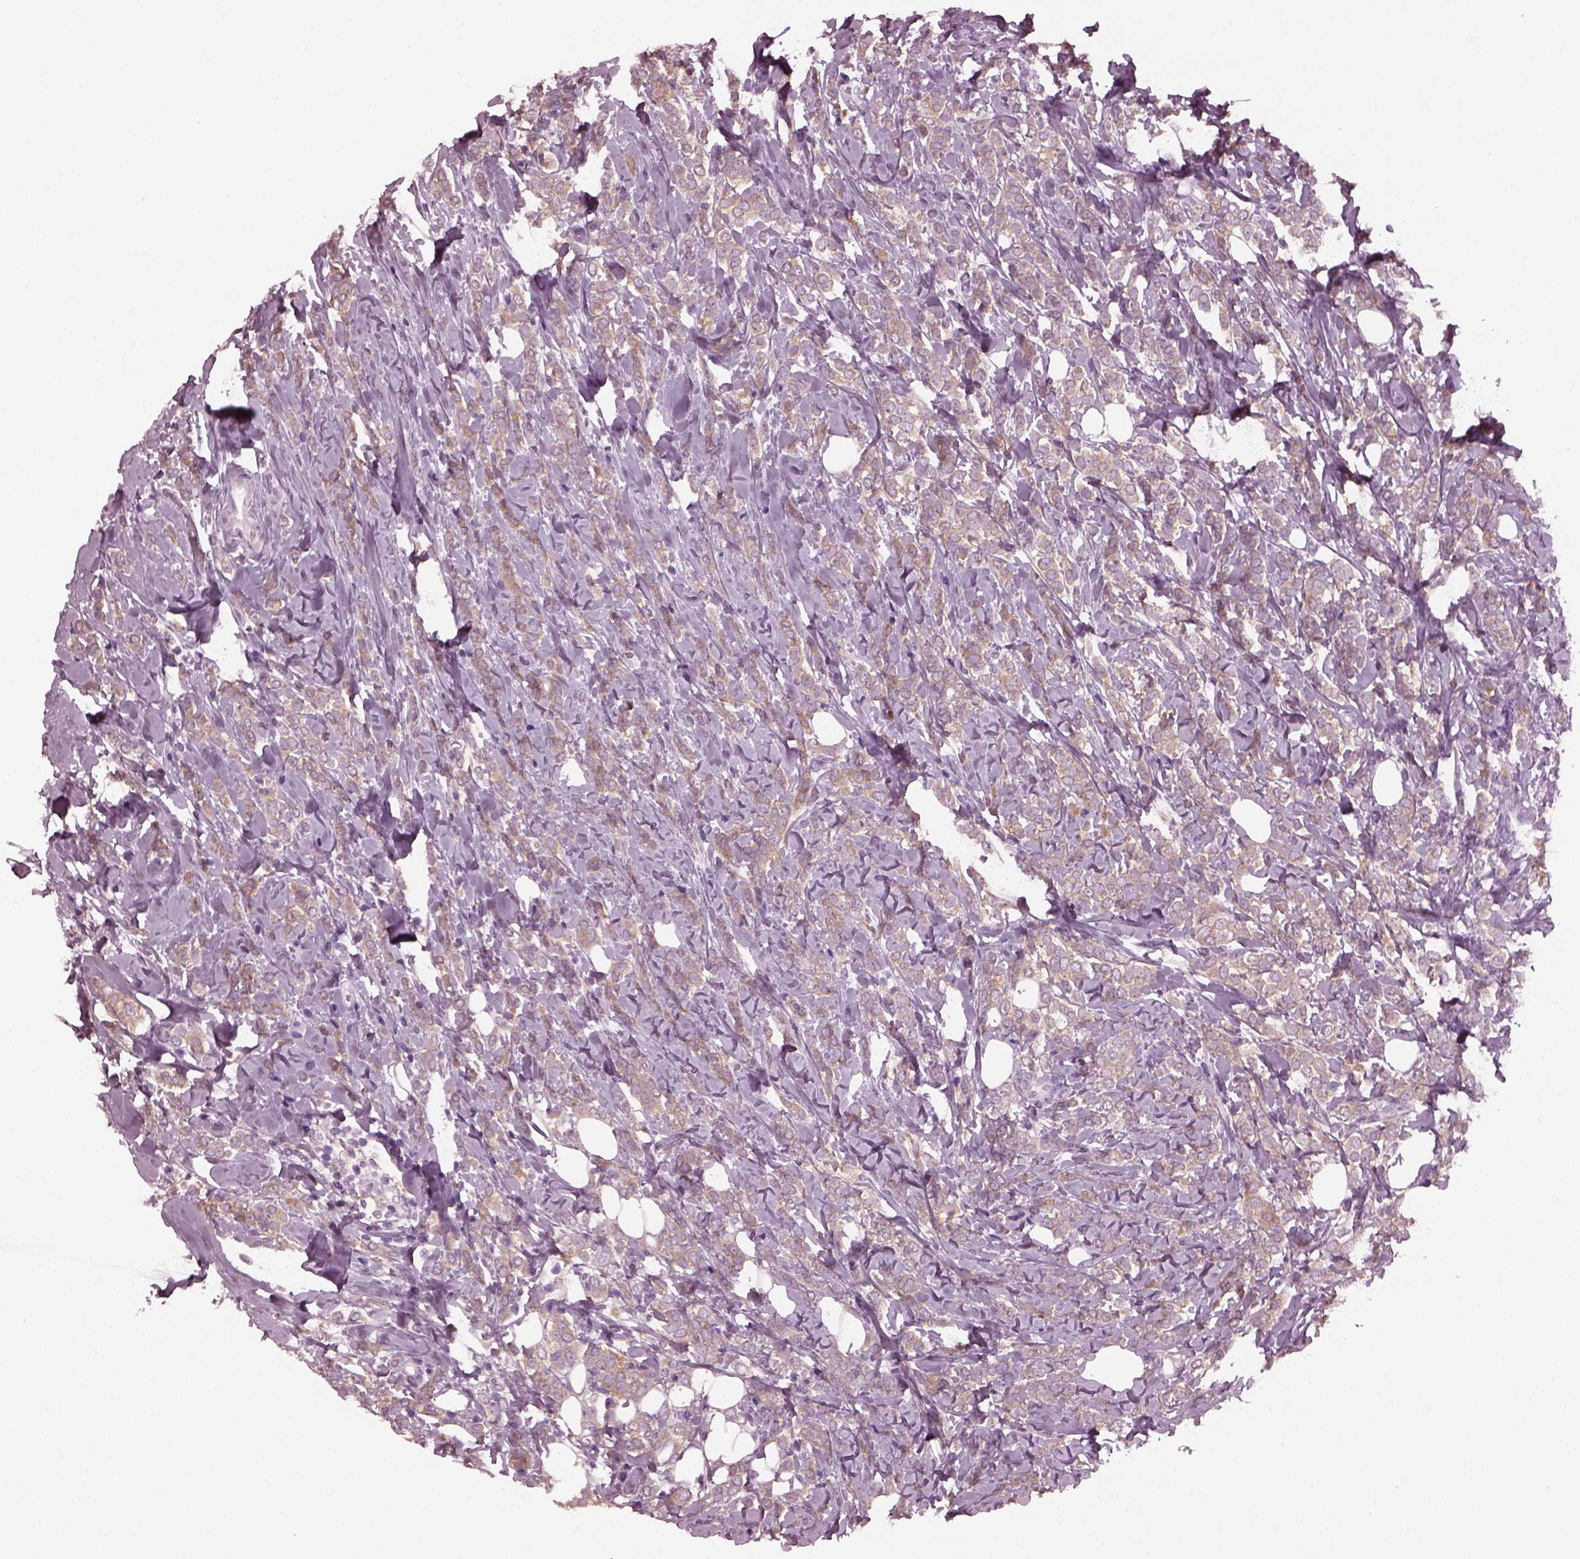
{"staining": {"intensity": "weak", "quantity": ">75%", "location": "cytoplasmic/membranous"}, "tissue": "breast cancer", "cell_type": "Tumor cells", "image_type": "cancer", "snomed": [{"axis": "morphology", "description": "Lobular carcinoma"}, {"axis": "topography", "description": "Breast"}], "caption": "Protein staining of breast lobular carcinoma tissue demonstrates weak cytoplasmic/membranous staining in approximately >75% of tumor cells.", "gene": "SHTN1", "patient": {"sex": "female", "age": 49}}